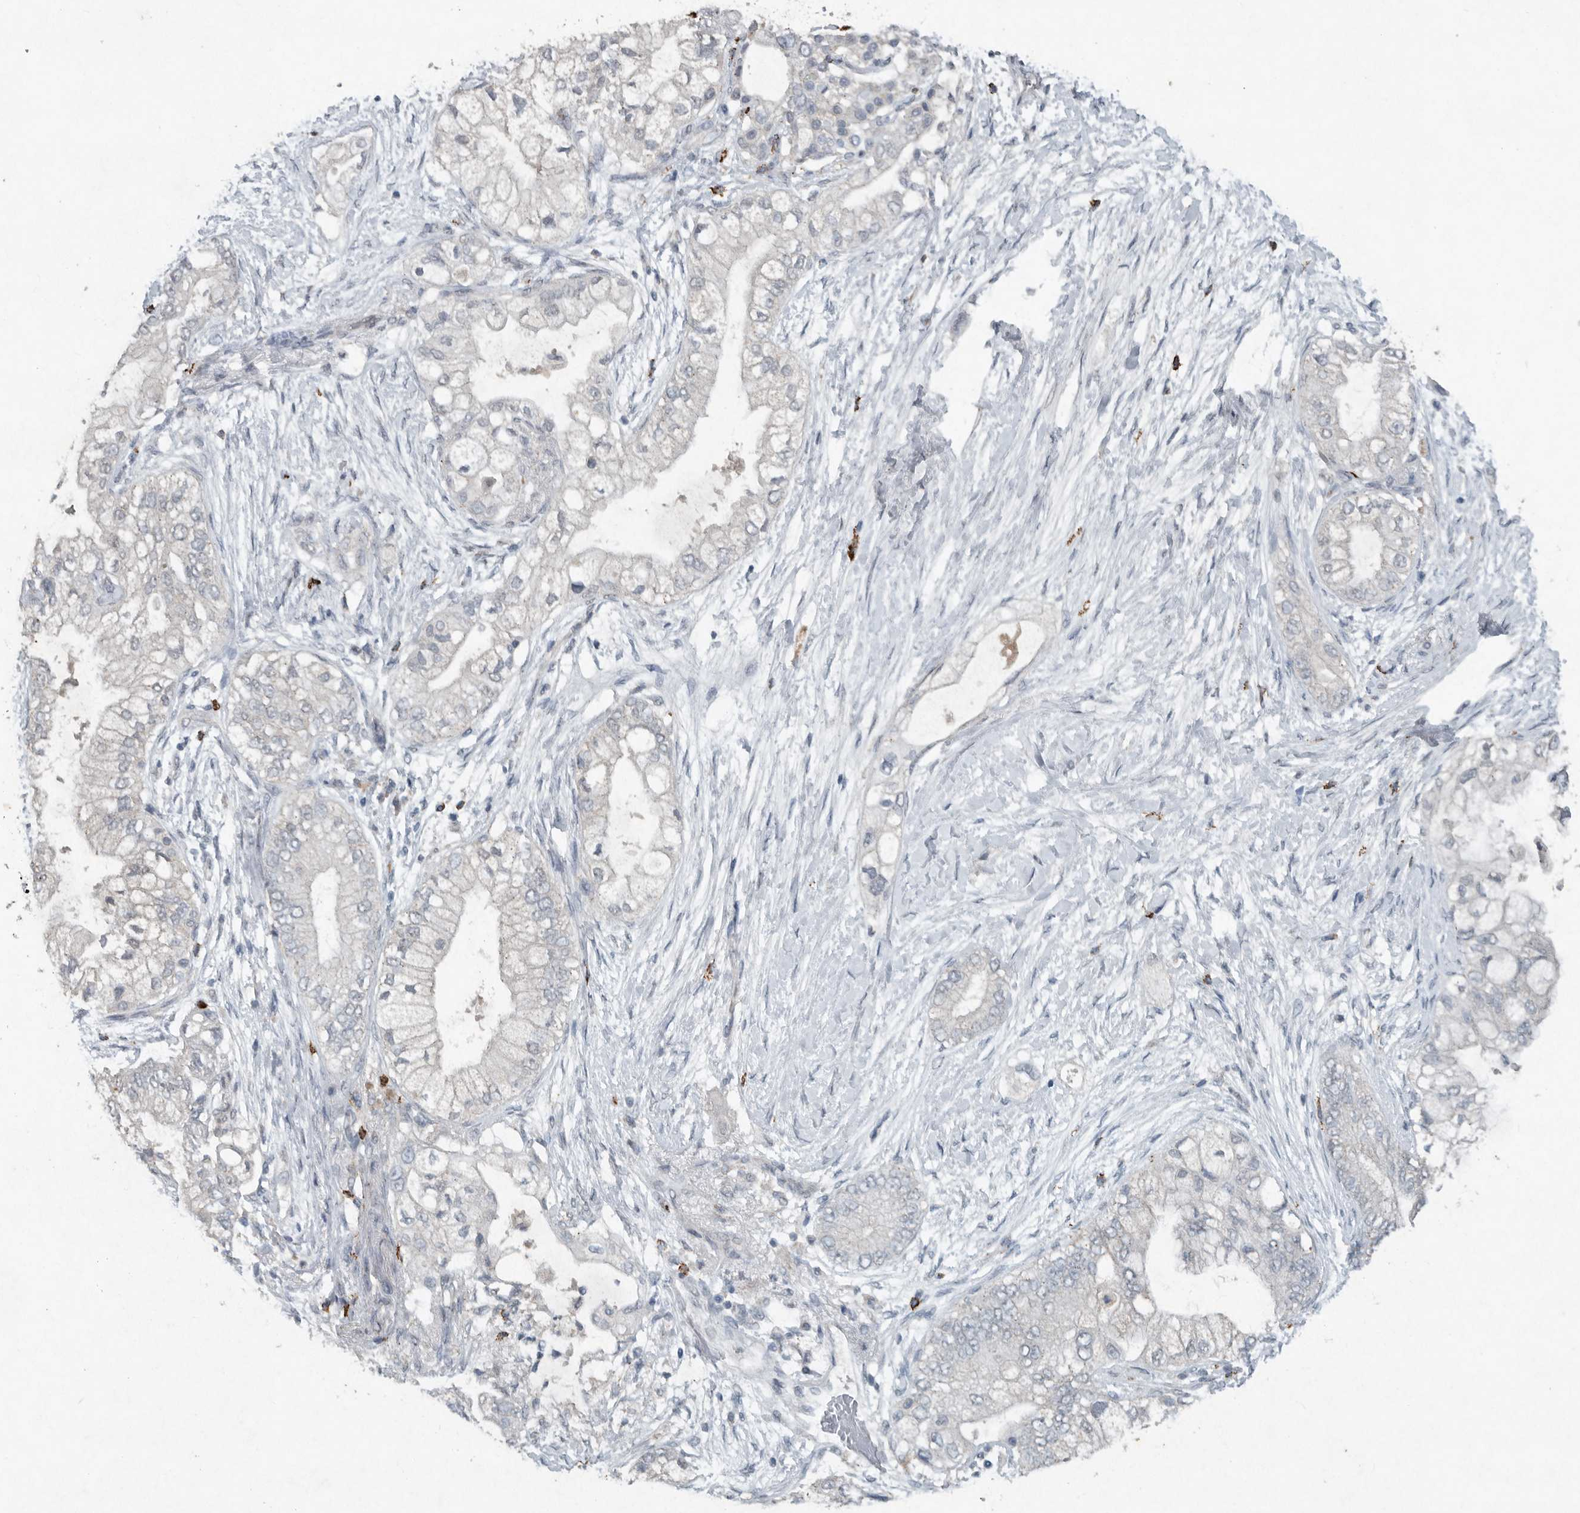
{"staining": {"intensity": "negative", "quantity": "none", "location": "none"}, "tissue": "pancreatic cancer", "cell_type": "Tumor cells", "image_type": "cancer", "snomed": [{"axis": "morphology", "description": "Adenocarcinoma, NOS"}, {"axis": "topography", "description": "Pancreas"}], "caption": "The immunohistochemistry (IHC) histopathology image has no significant positivity in tumor cells of pancreatic cancer (adenocarcinoma) tissue.", "gene": "IL20", "patient": {"sex": "male", "age": 53}}